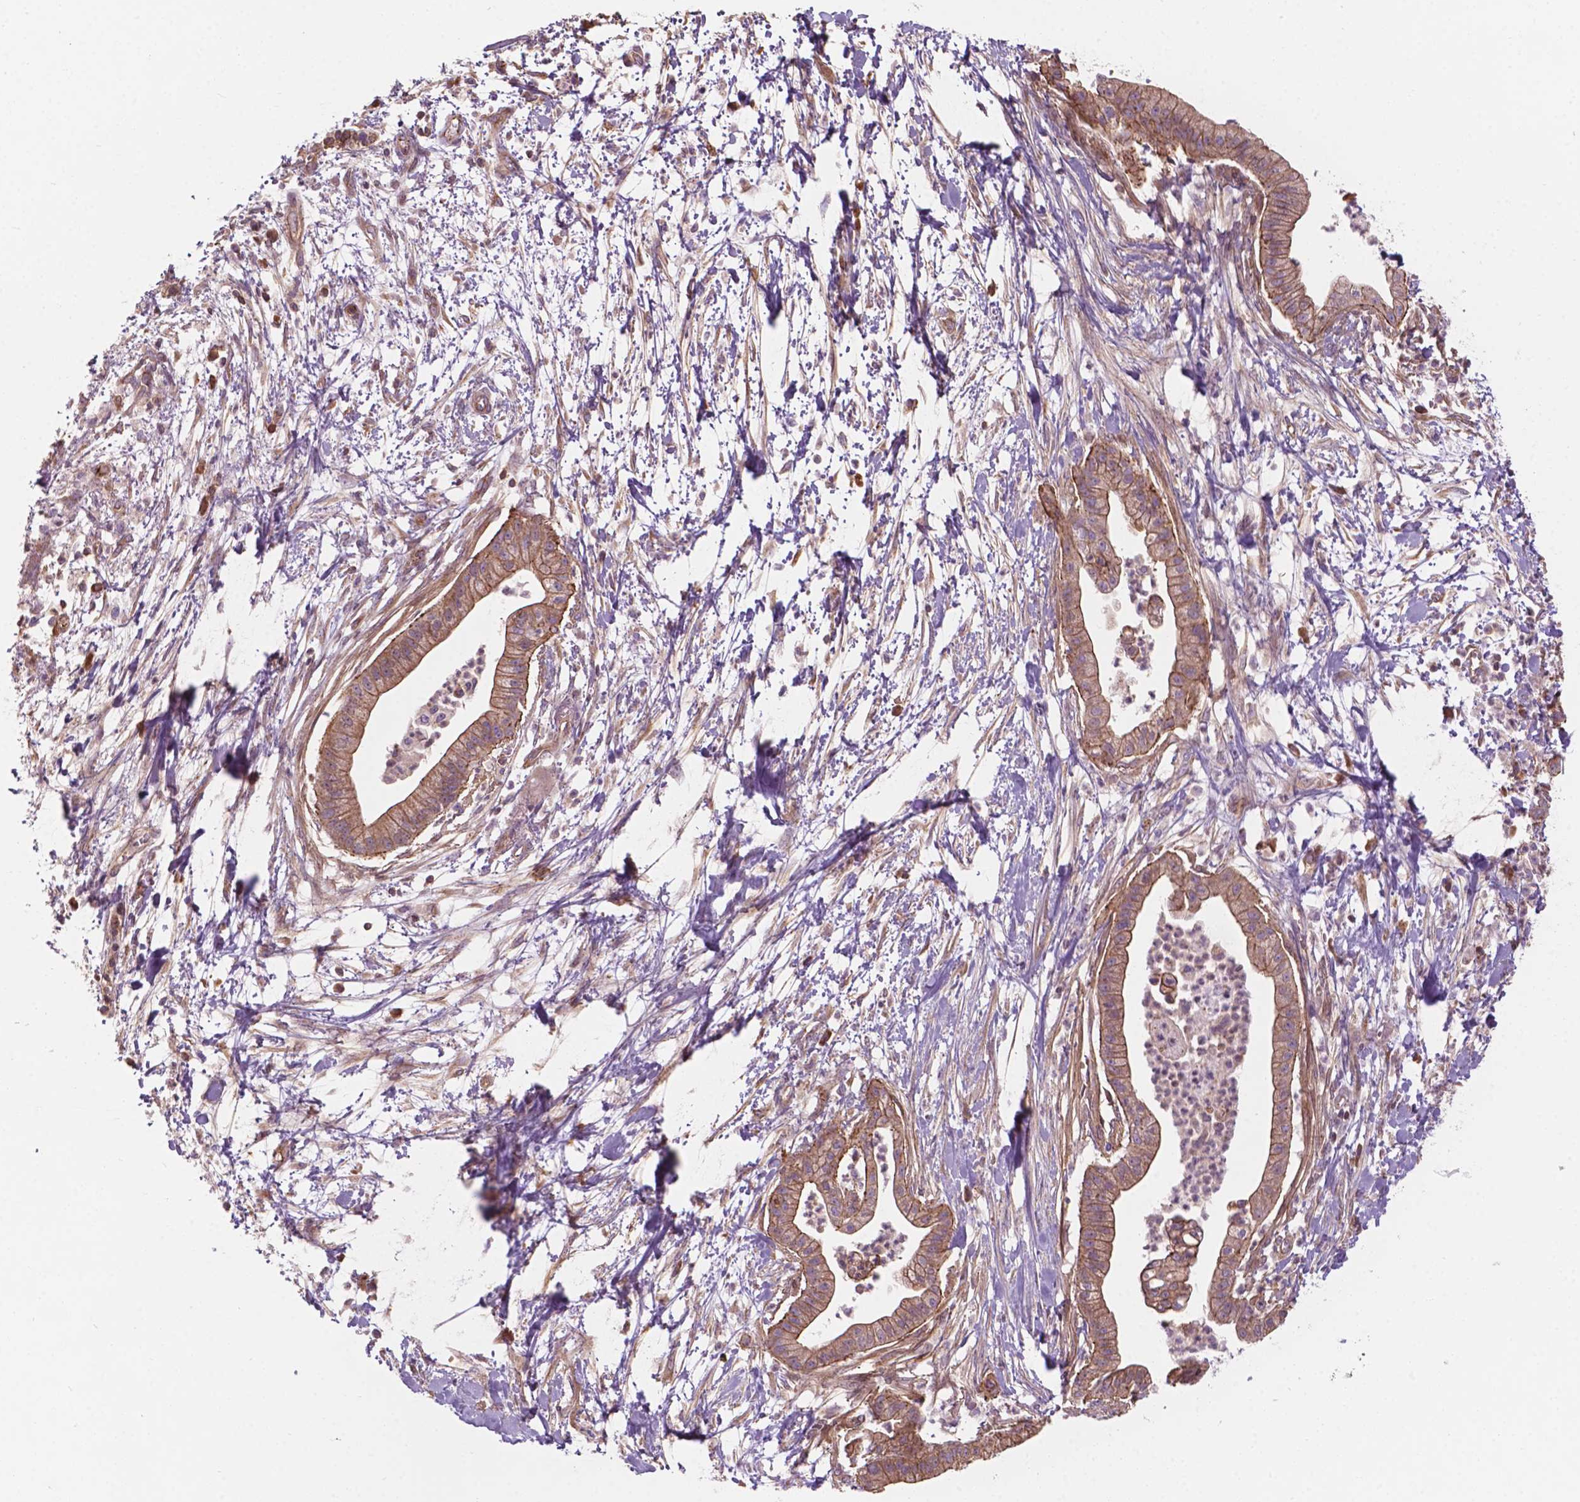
{"staining": {"intensity": "moderate", "quantity": ">75%", "location": "cytoplasmic/membranous"}, "tissue": "pancreatic cancer", "cell_type": "Tumor cells", "image_type": "cancer", "snomed": [{"axis": "morphology", "description": "Normal tissue, NOS"}, {"axis": "morphology", "description": "Adenocarcinoma, NOS"}, {"axis": "topography", "description": "Lymph node"}, {"axis": "topography", "description": "Pancreas"}], "caption": "A brown stain shows moderate cytoplasmic/membranous staining of a protein in human adenocarcinoma (pancreatic) tumor cells.", "gene": "SURF4", "patient": {"sex": "female", "age": 58}}